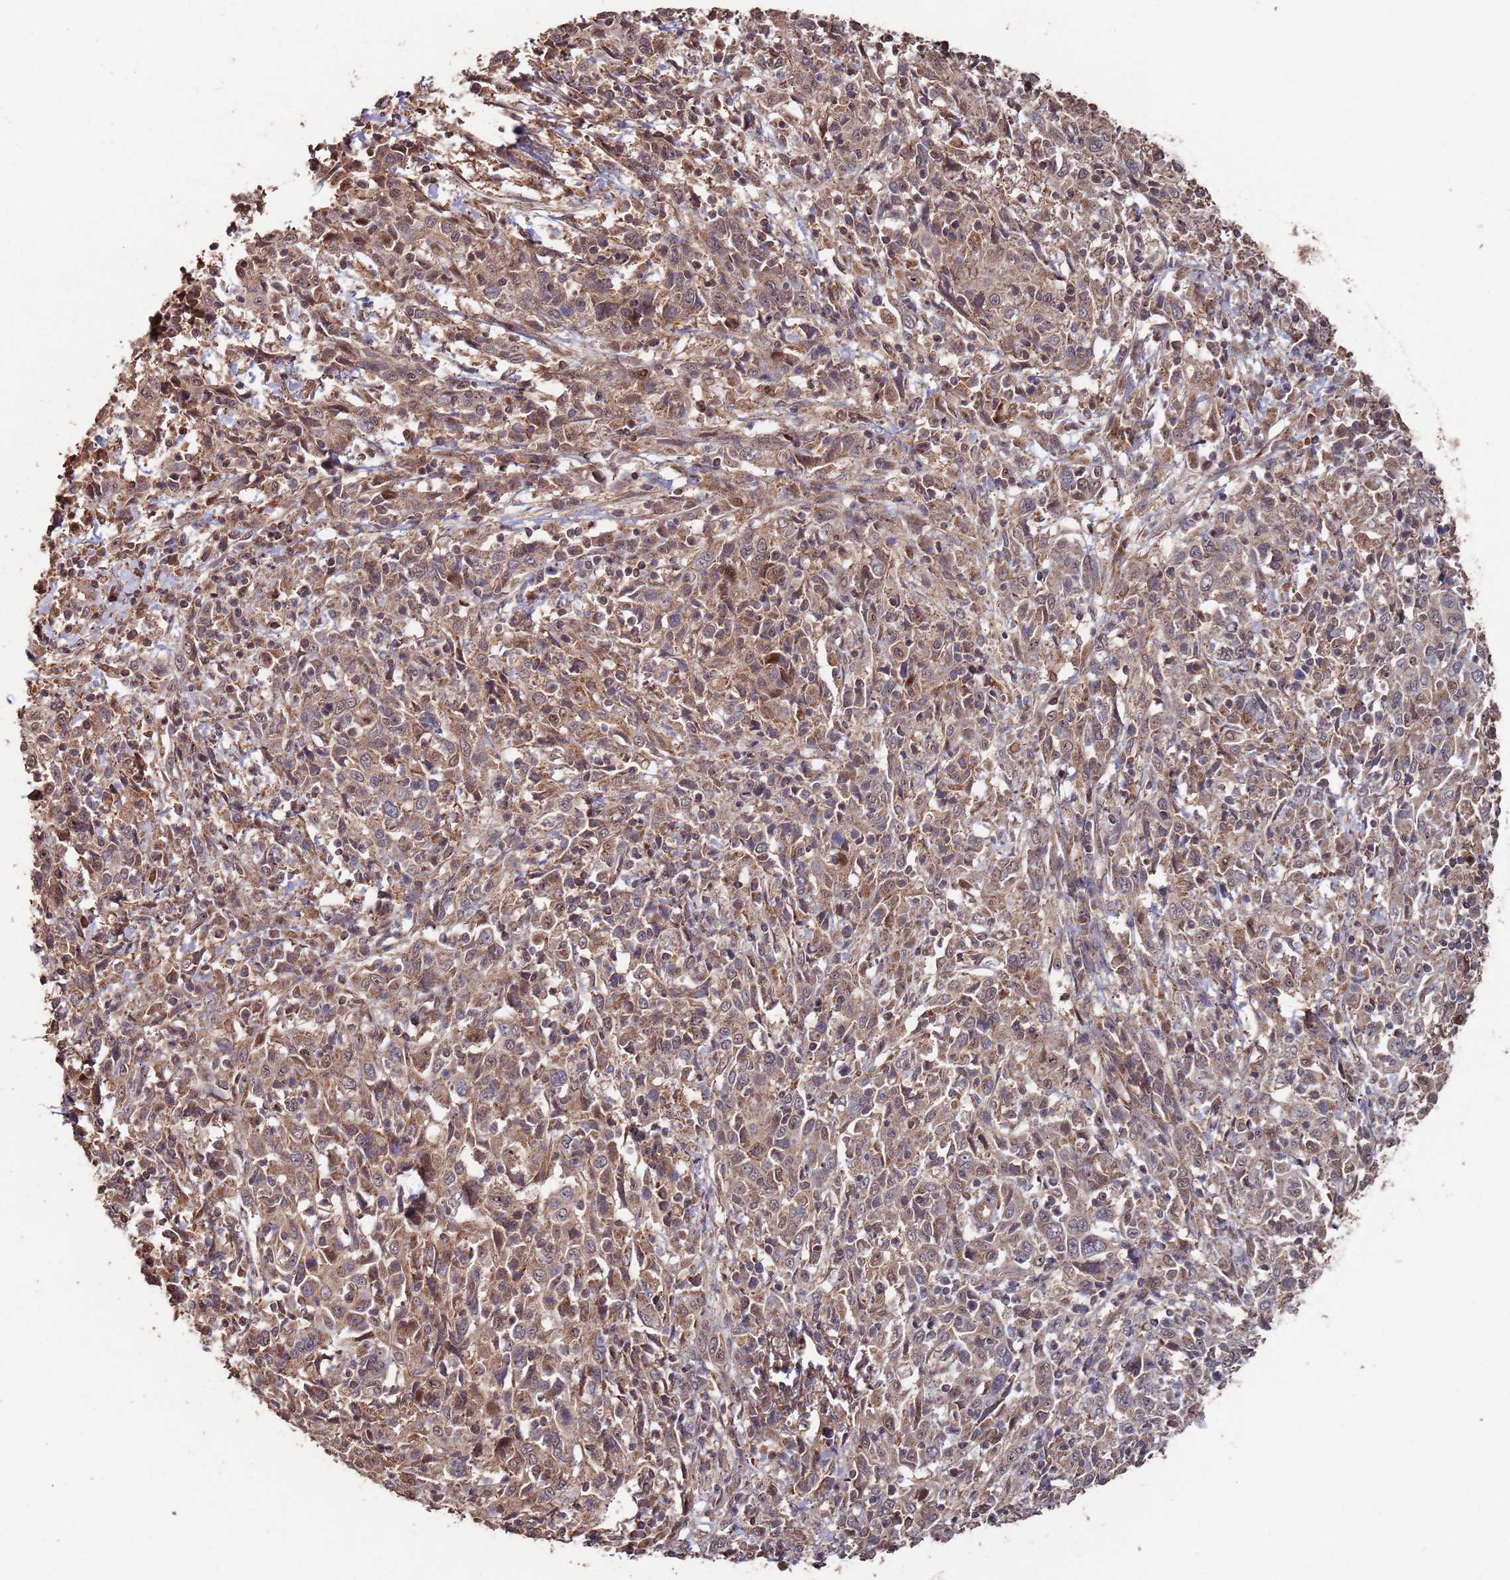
{"staining": {"intensity": "moderate", "quantity": ">75%", "location": "cytoplasmic/membranous"}, "tissue": "cervical cancer", "cell_type": "Tumor cells", "image_type": "cancer", "snomed": [{"axis": "morphology", "description": "Squamous cell carcinoma, NOS"}, {"axis": "topography", "description": "Cervix"}], "caption": "Immunohistochemical staining of human cervical squamous cell carcinoma shows medium levels of moderate cytoplasmic/membranous protein positivity in about >75% of tumor cells.", "gene": "PRR7", "patient": {"sex": "female", "age": 46}}